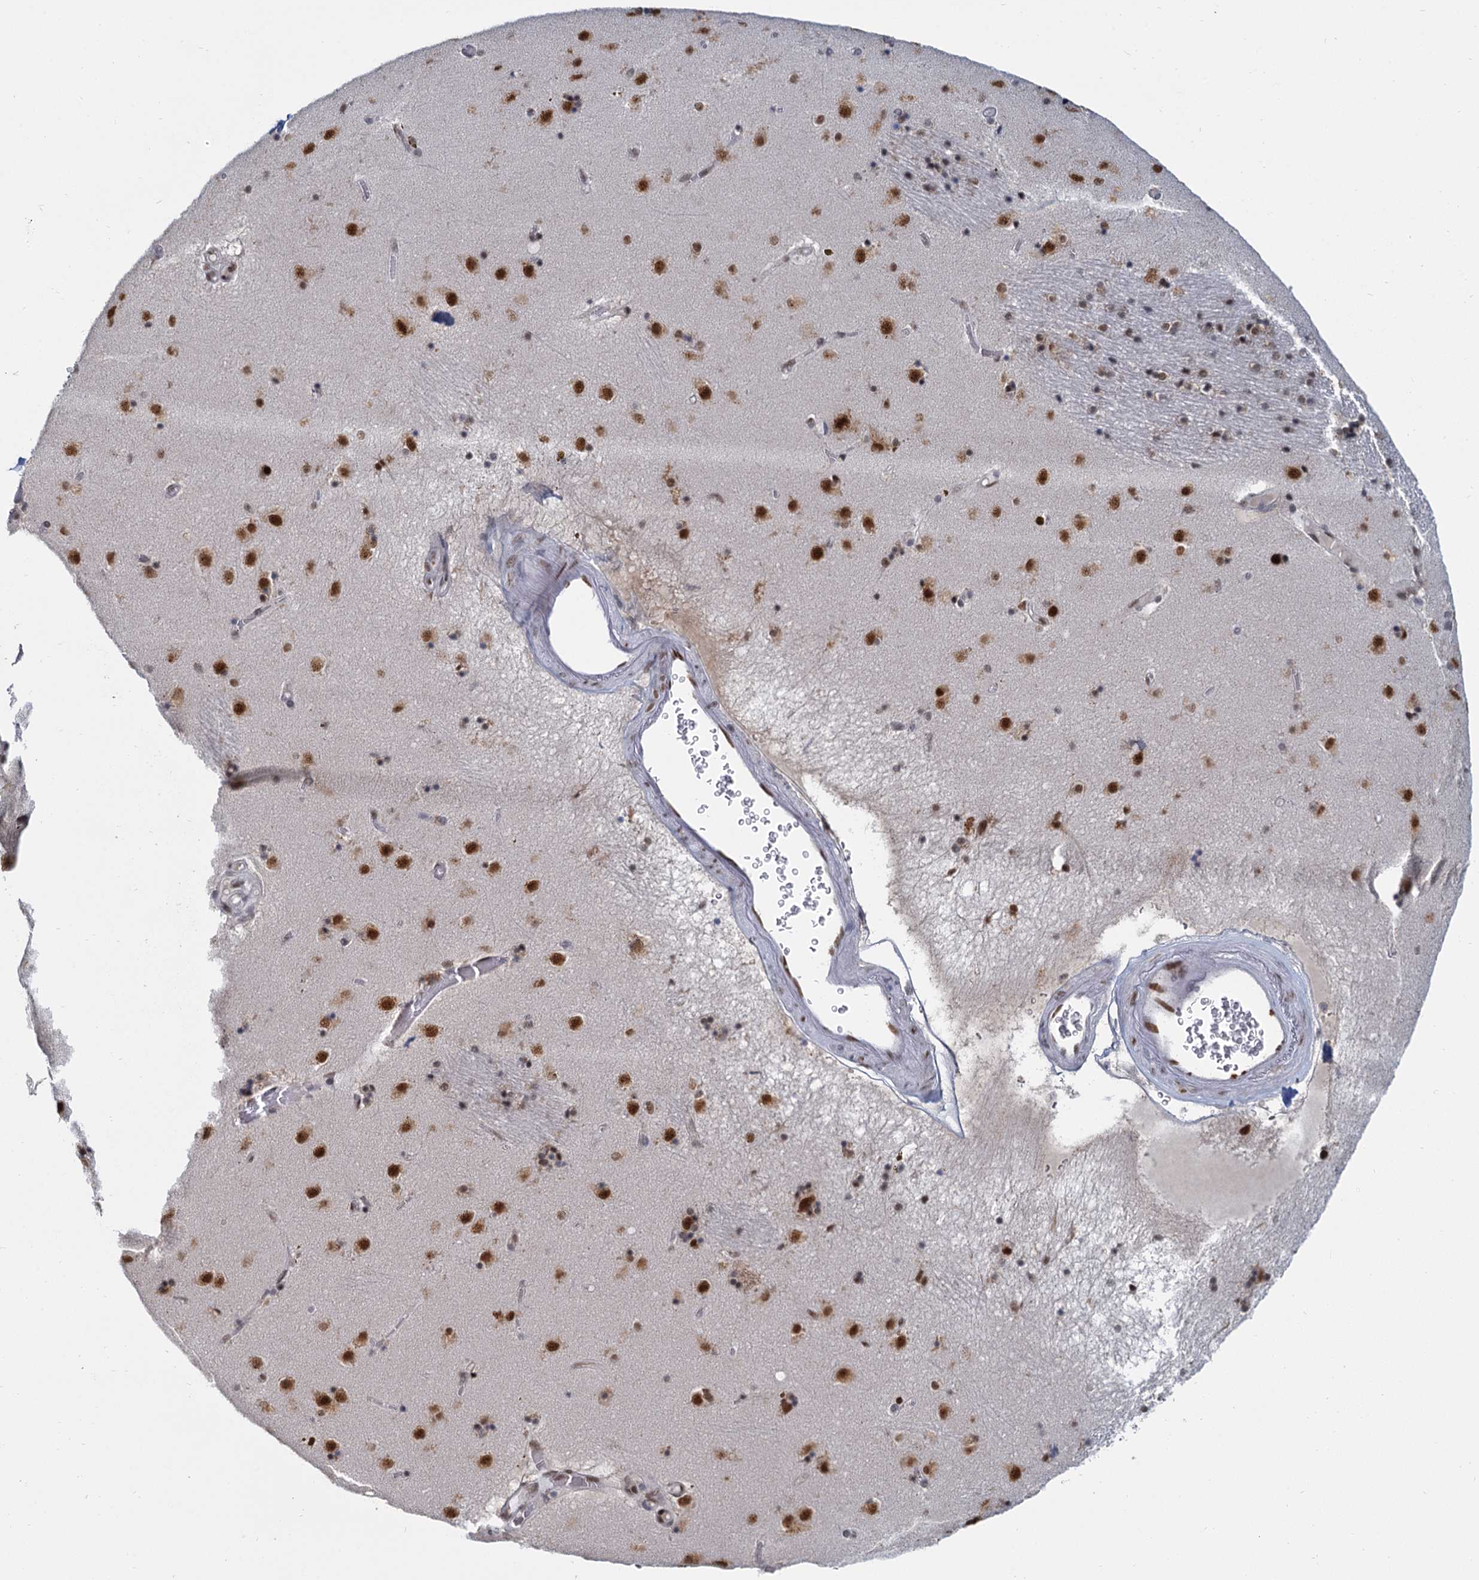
{"staining": {"intensity": "moderate", "quantity": "25%-75%", "location": "nuclear"}, "tissue": "caudate", "cell_type": "Glial cells", "image_type": "normal", "snomed": [{"axis": "morphology", "description": "Normal tissue, NOS"}, {"axis": "topography", "description": "Lateral ventricle wall"}], "caption": "This micrograph displays unremarkable caudate stained with immunohistochemistry (IHC) to label a protein in brown. The nuclear of glial cells show moderate positivity for the protein. Nuclei are counter-stained blue.", "gene": "RPRD1A", "patient": {"sex": "male", "age": 70}}